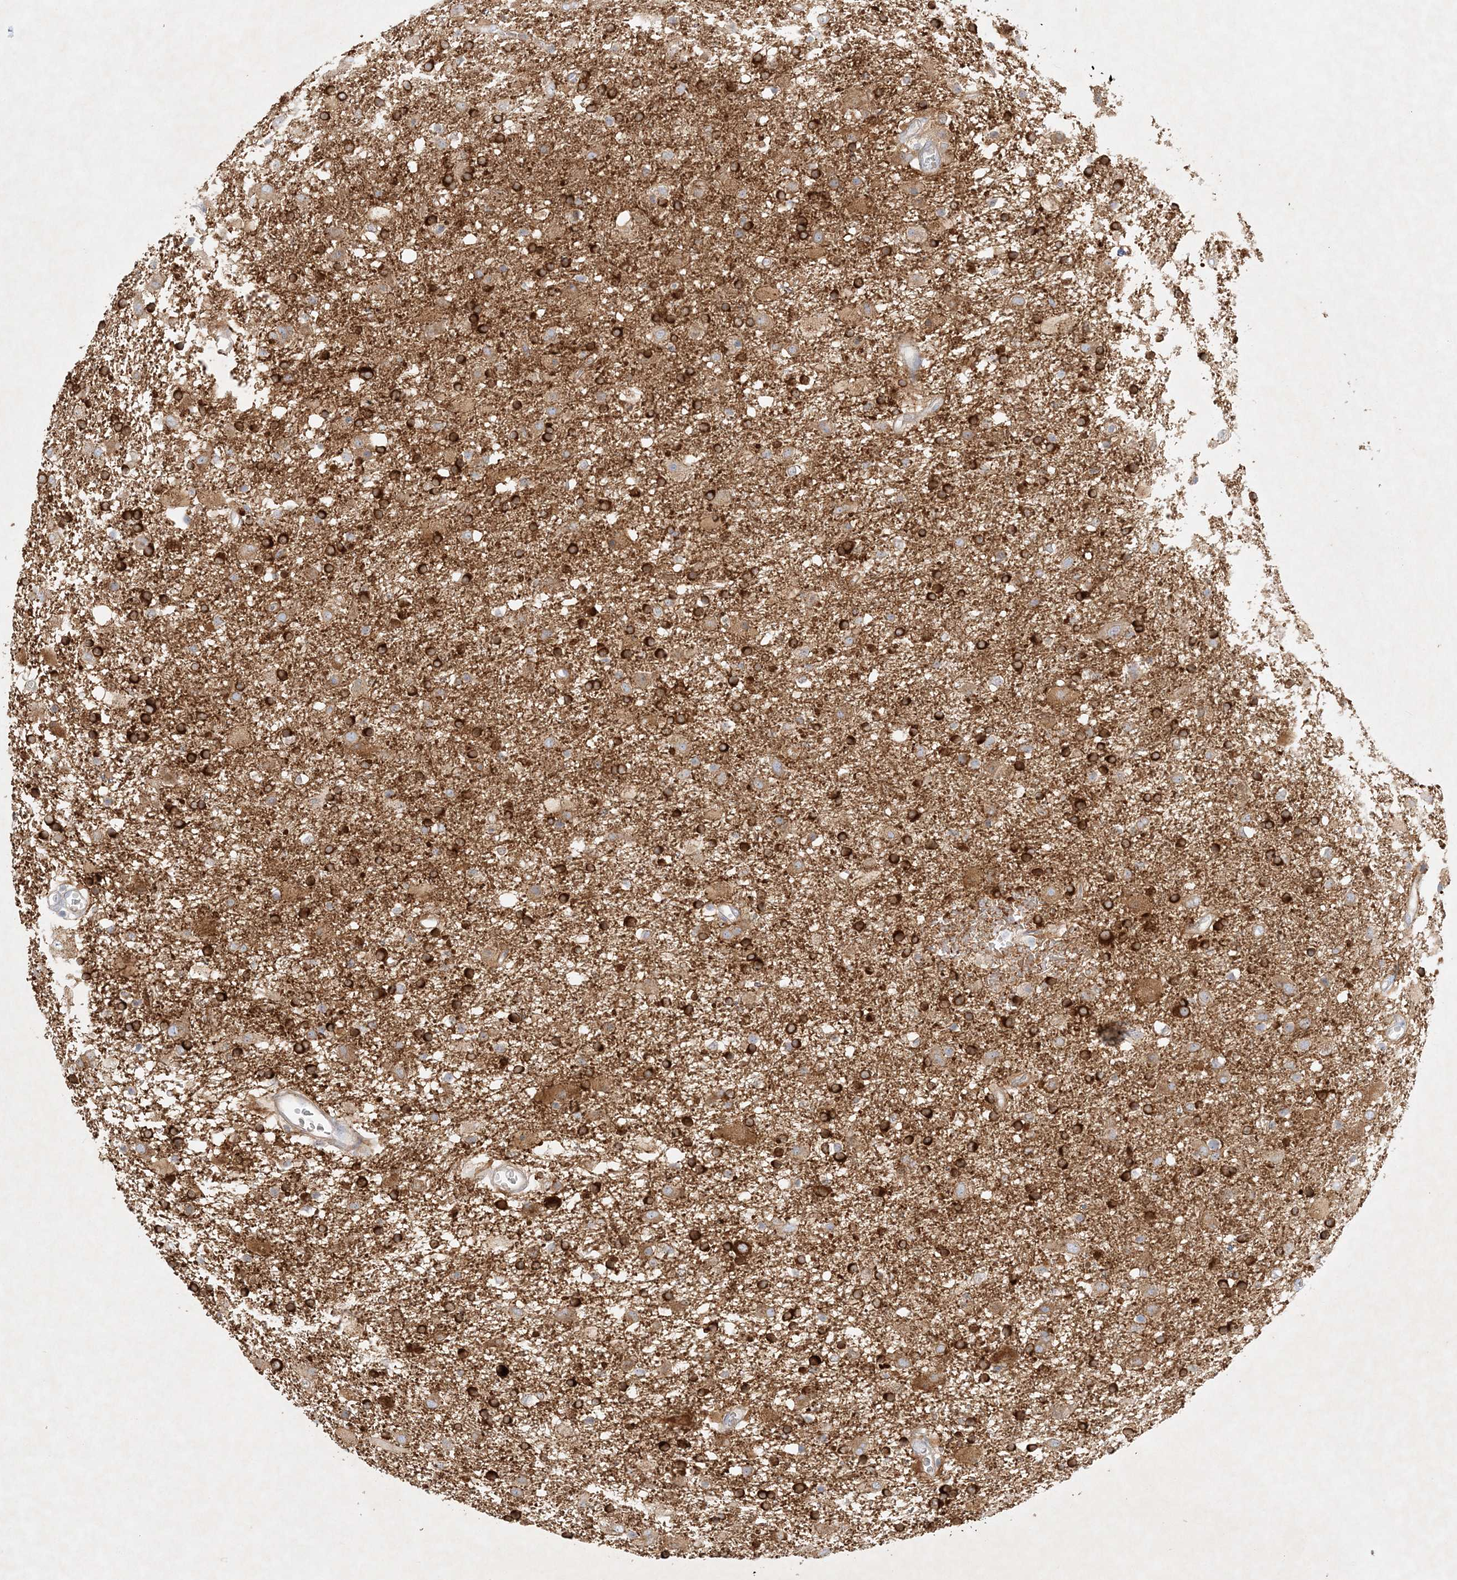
{"staining": {"intensity": "strong", "quantity": "25%-75%", "location": "cytoplasmic/membranous"}, "tissue": "glioma", "cell_type": "Tumor cells", "image_type": "cancer", "snomed": [{"axis": "morphology", "description": "Glioma, malignant, Low grade"}, {"axis": "topography", "description": "Brain"}], "caption": "Protein expression analysis of glioma exhibits strong cytoplasmic/membranous positivity in about 25%-75% of tumor cells.", "gene": "STK11IP", "patient": {"sex": "male", "age": 65}}